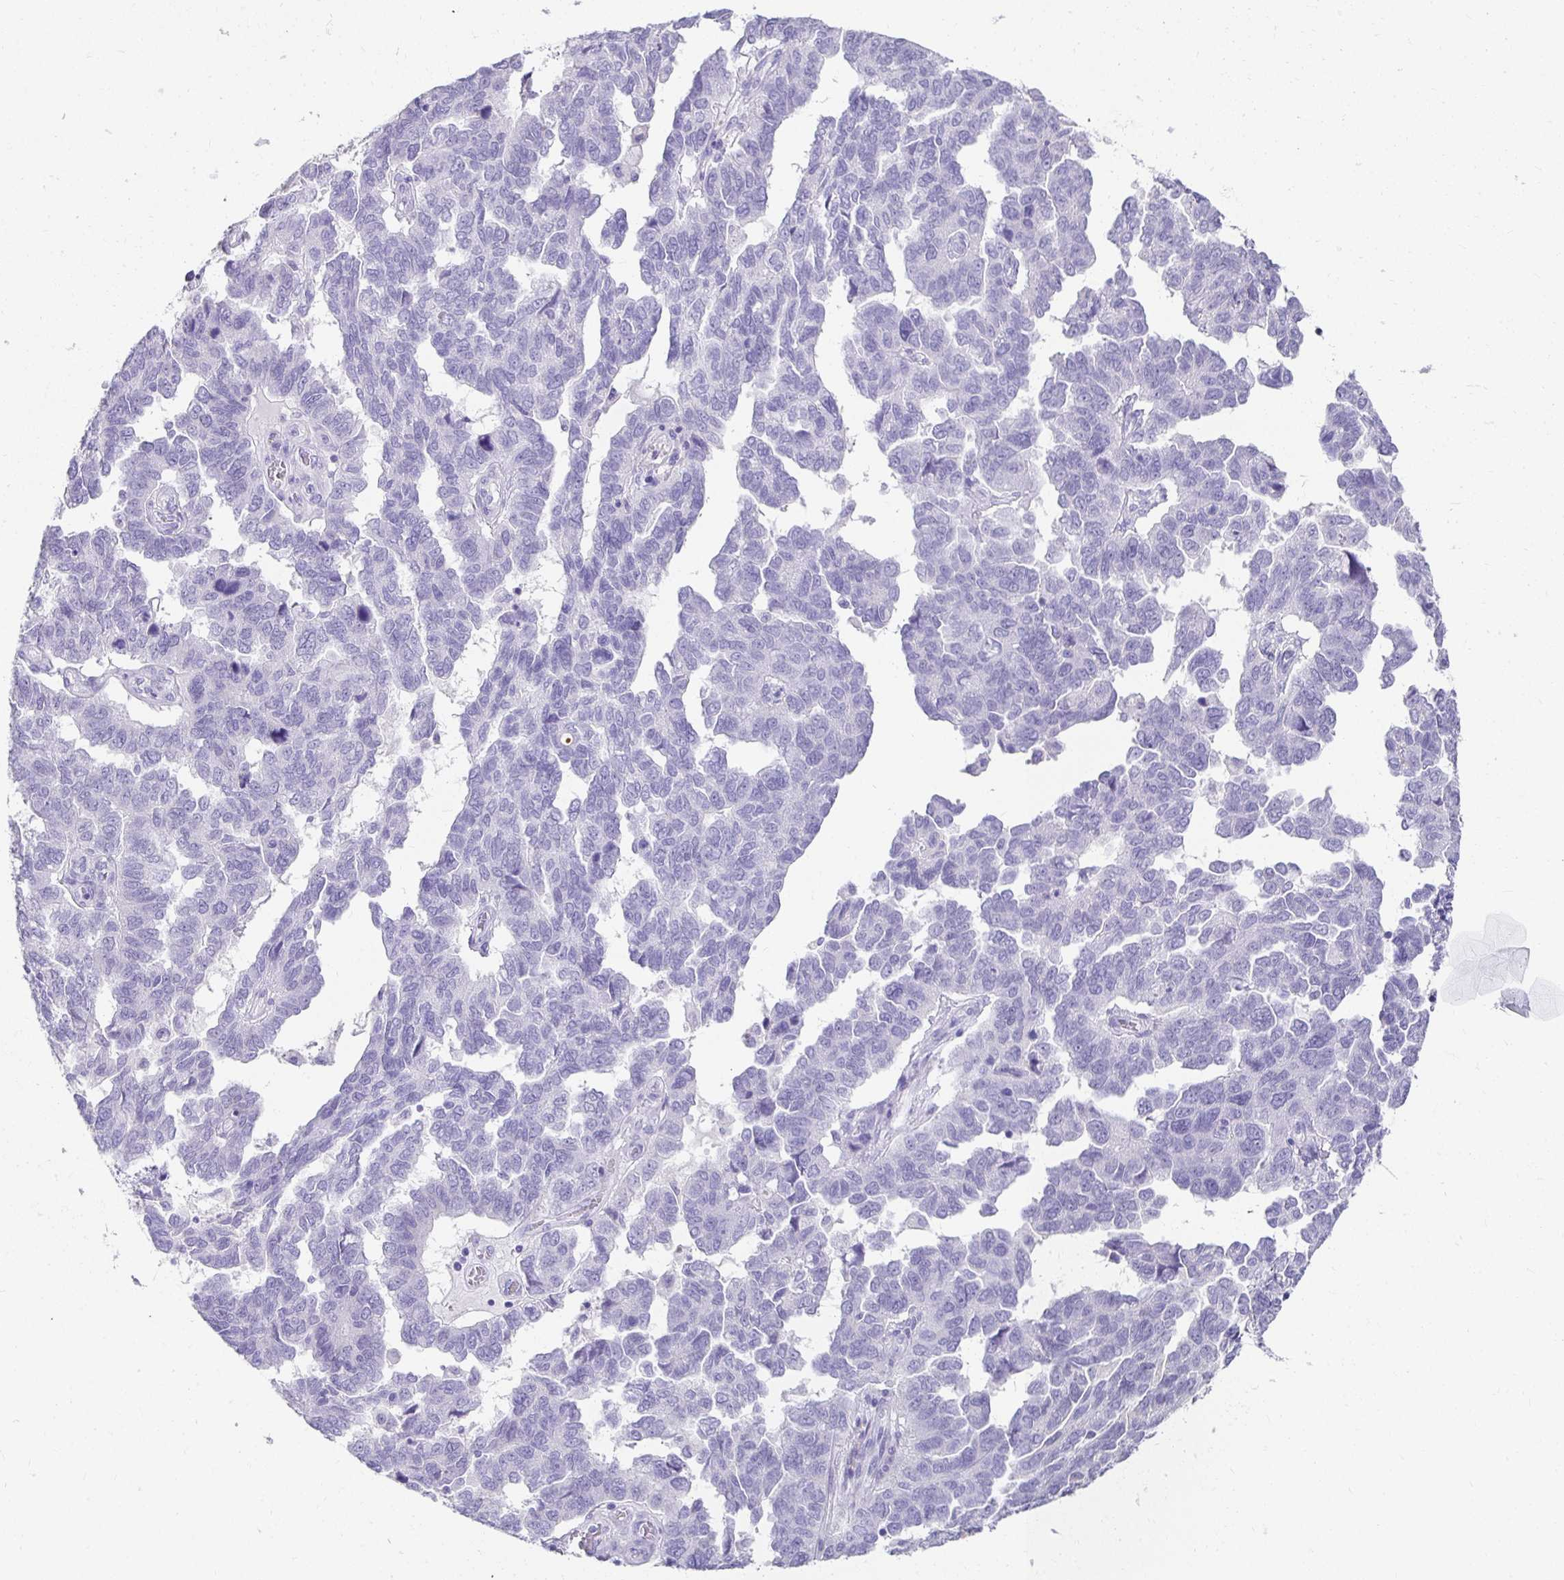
{"staining": {"intensity": "negative", "quantity": "none", "location": "none"}, "tissue": "ovarian cancer", "cell_type": "Tumor cells", "image_type": "cancer", "snomed": [{"axis": "morphology", "description": "Cystadenocarcinoma, serous, NOS"}, {"axis": "topography", "description": "Ovary"}], "caption": "High power microscopy image of an immunohistochemistry (IHC) micrograph of ovarian cancer, revealing no significant staining in tumor cells.", "gene": "CHAT", "patient": {"sex": "female", "age": 64}}